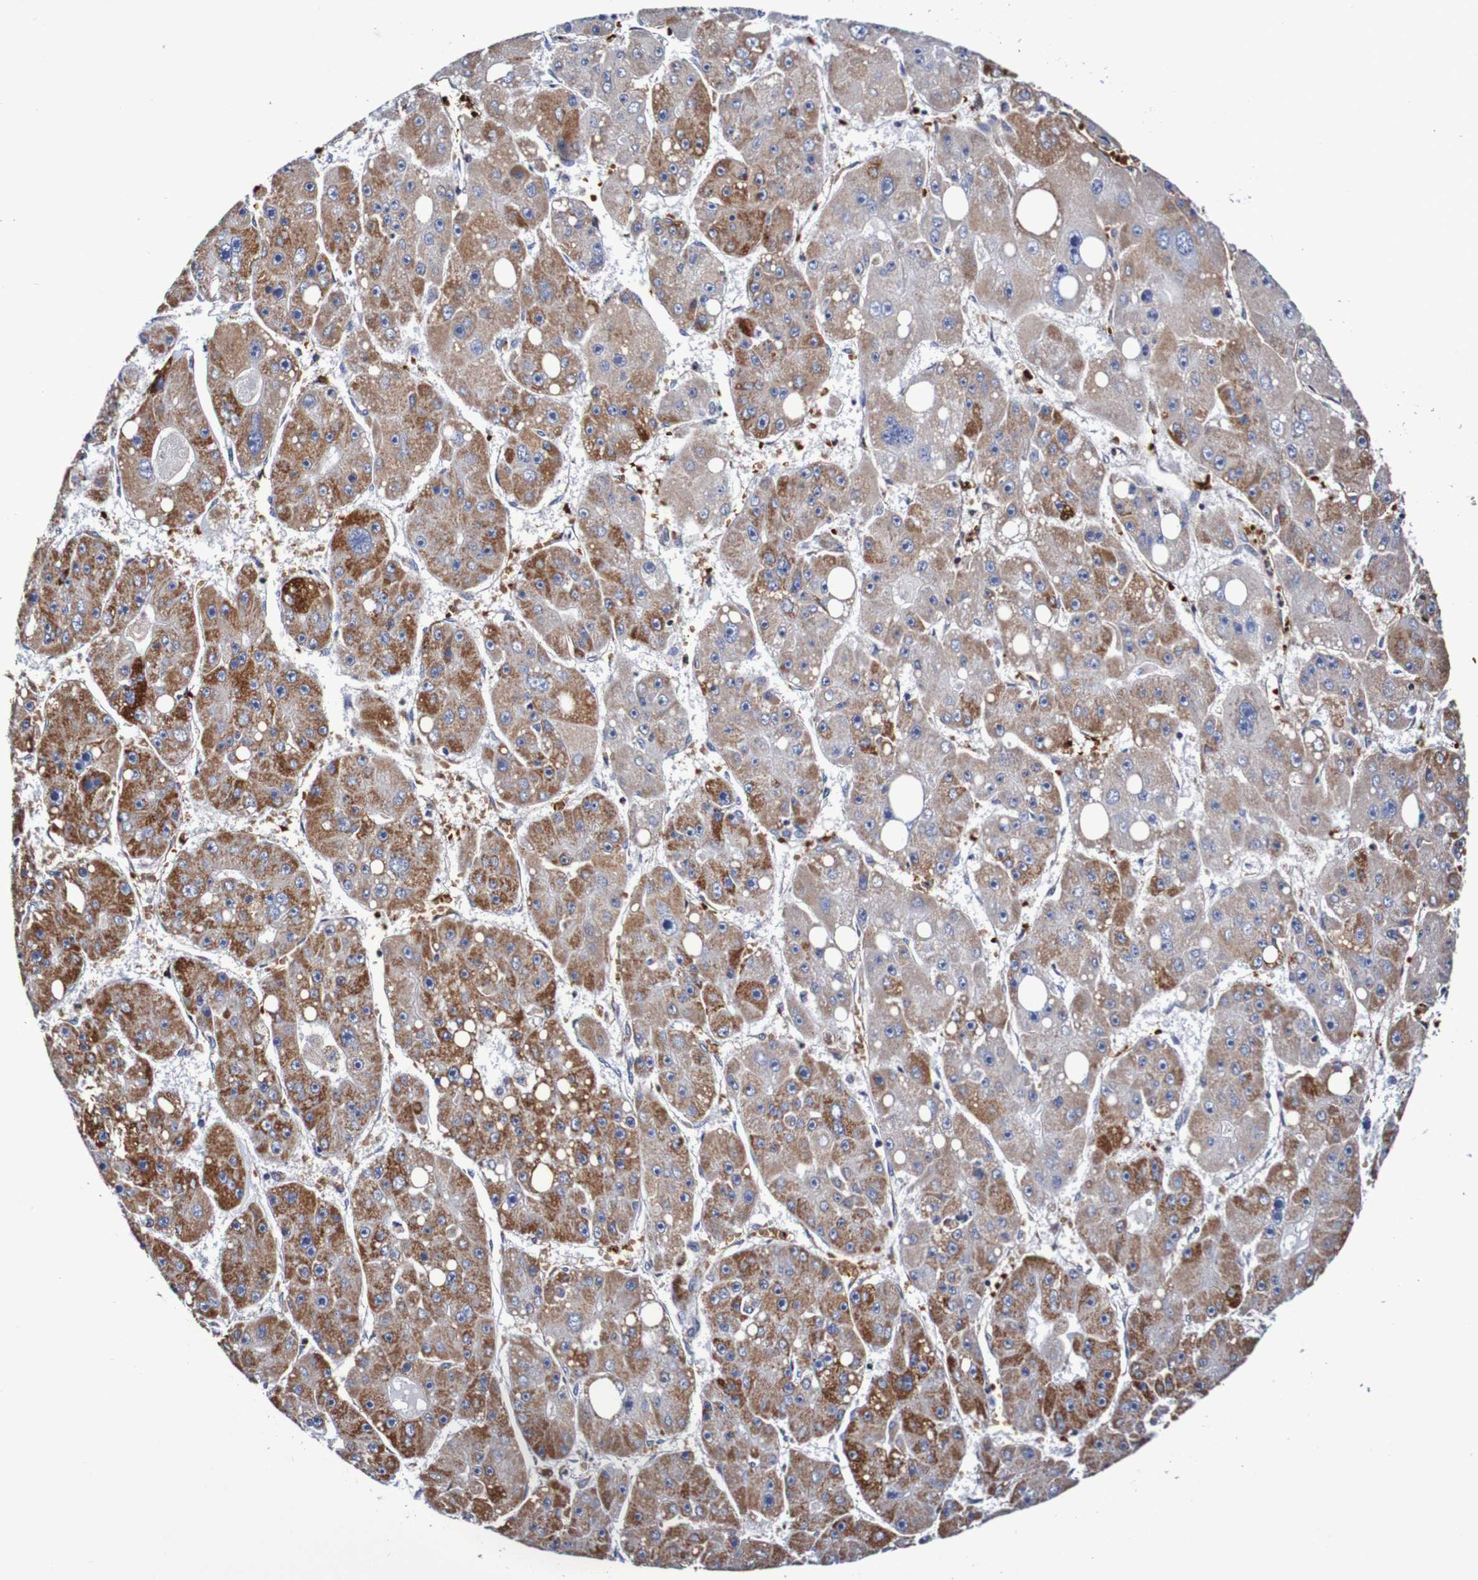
{"staining": {"intensity": "moderate", "quantity": ">75%", "location": "cytoplasmic/membranous"}, "tissue": "liver cancer", "cell_type": "Tumor cells", "image_type": "cancer", "snomed": [{"axis": "morphology", "description": "Carcinoma, Hepatocellular, NOS"}, {"axis": "topography", "description": "Liver"}], "caption": "Approximately >75% of tumor cells in human liver cancer (hepatocellular carcinoma) reveal moderate cytoplasmic/membranous protein positivity as visualized by brown immunohistochemical staining.", "gene": "WNT4", "patient": {"sex": "female", "age": 61}}